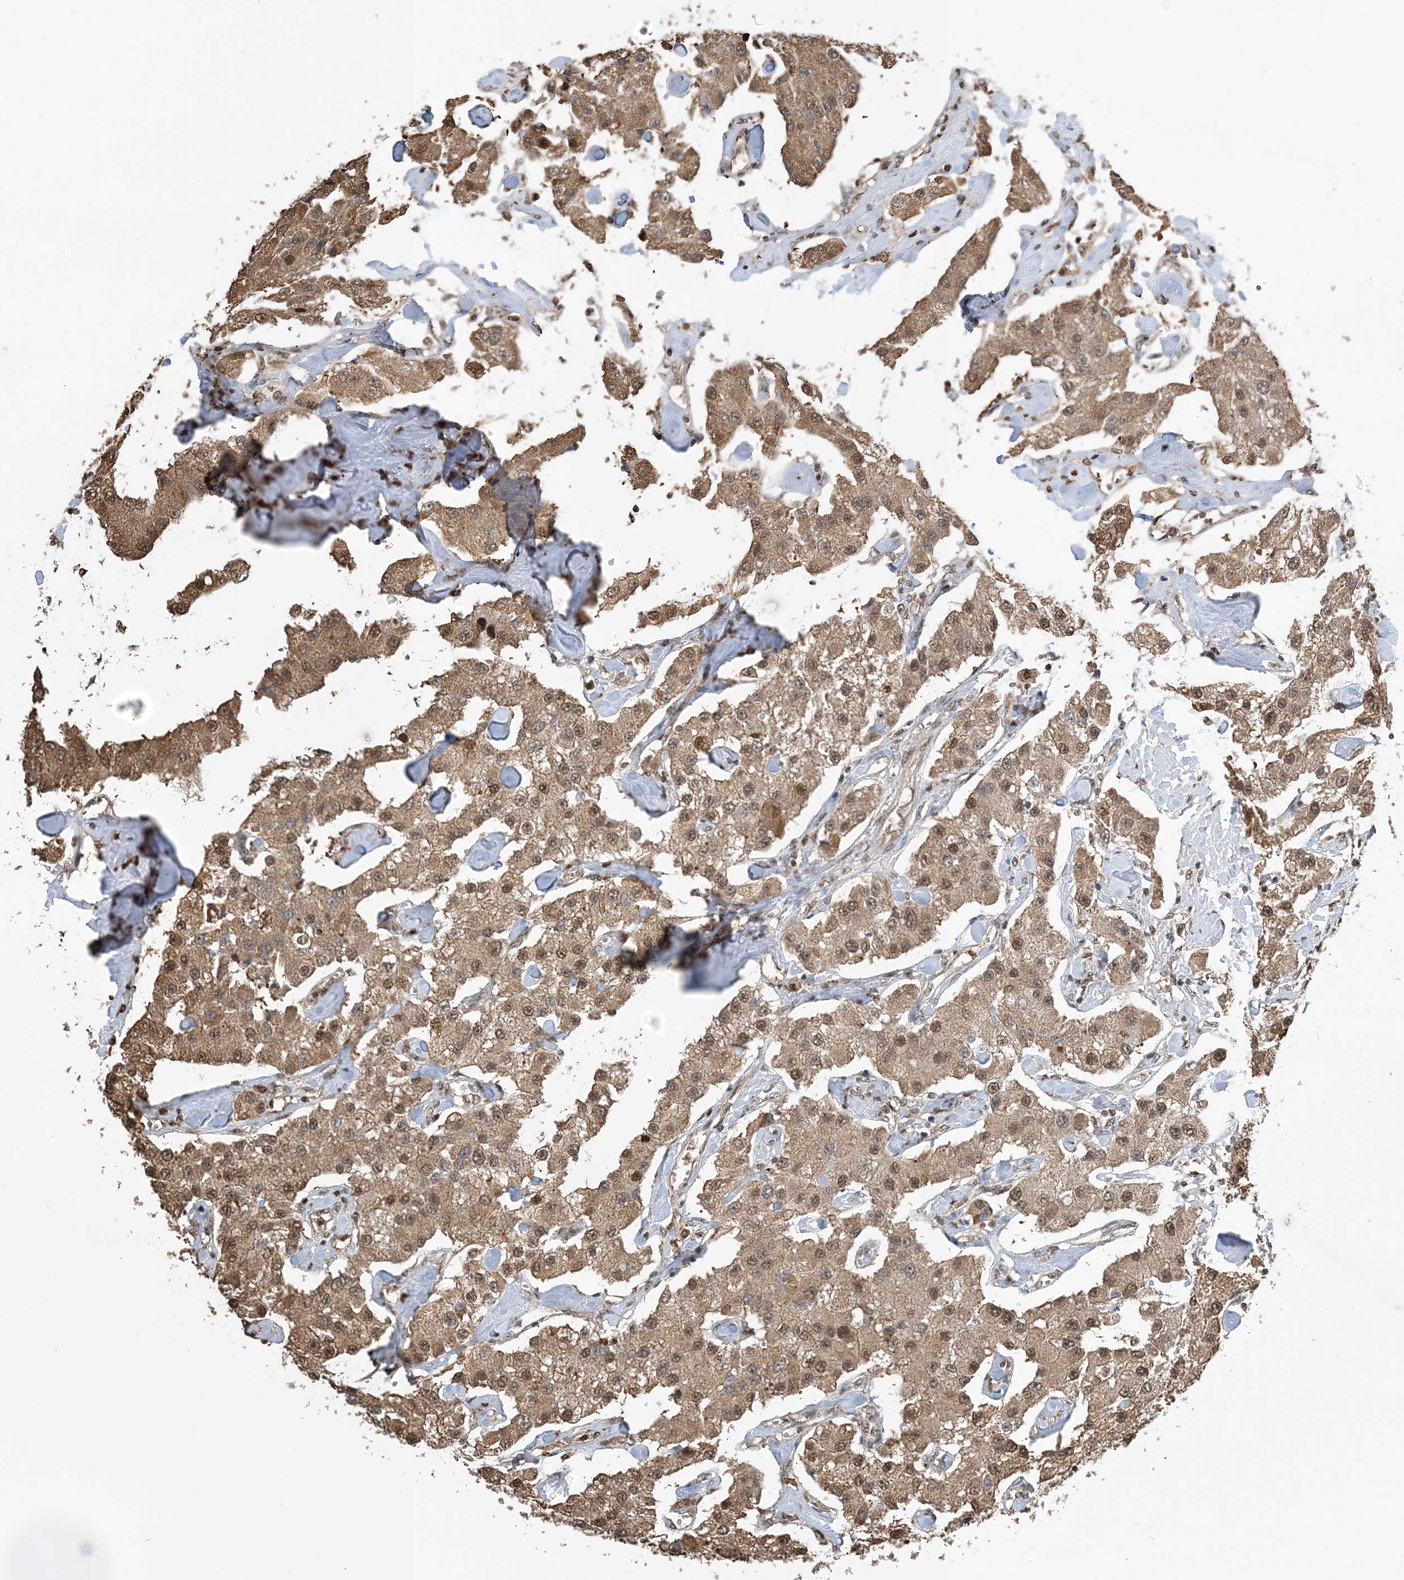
{"staining": {"intensity": "moderate", "quantity": ">75%", "location": "cytoplasmic/membranous,nuclear"}, "tissue": "carcinoid", "cell_type": "Tumor cells", "image_type": "cancer", "snomed": [{"axis": "morphology", "description": "Carcinoid, malignant, NOS"}, {"axis": "topography", "description": "Pancreas"}], "caption": "Moderate cytoplasmic/membranous and nuclear protein staining is appreciated in about >75% of tumor cells in carcinoid.", "gene": "HSPA1A", "patient": {"sex": "male", "age": 41}}